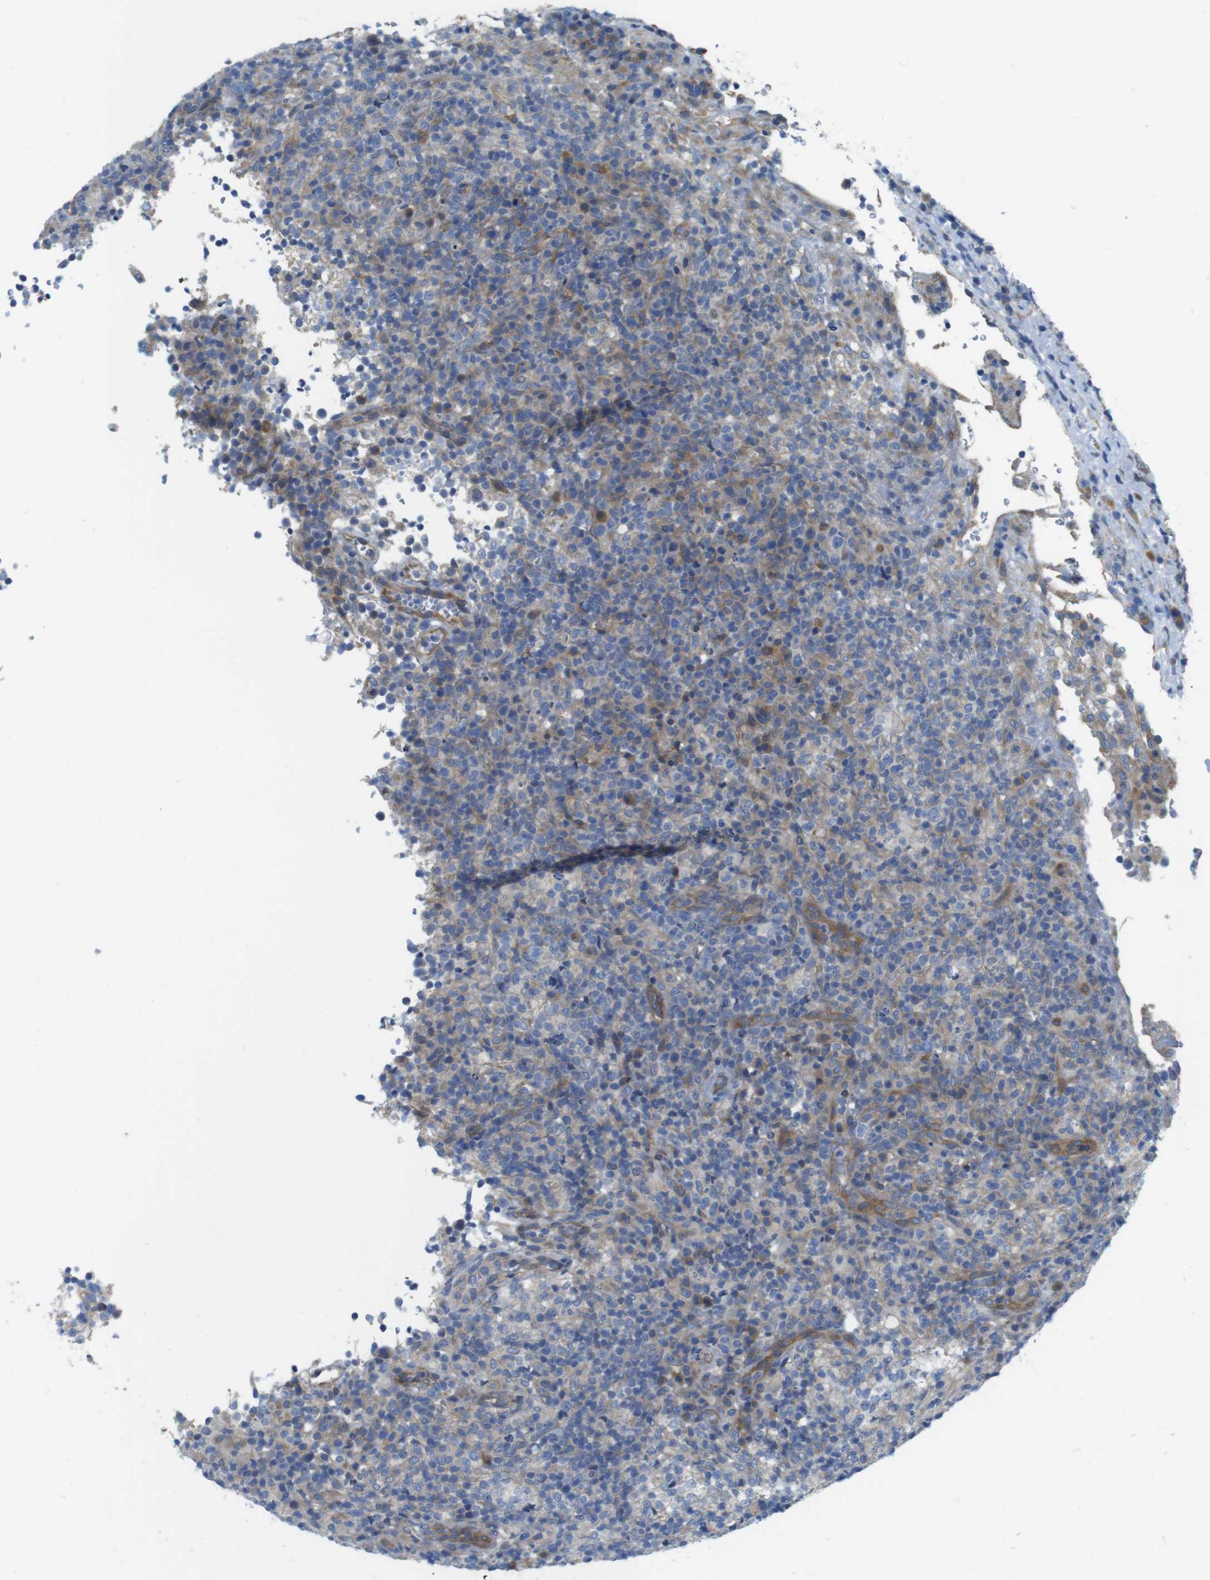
{"staining": {"intensity": "moderate", "quantity": "25%-75%", "location": "cytoplasmic/membranous"}, "tissue": "lymphoma", "cell_type": "Tumor cells", "image_type": "cancer", "snomed": [{"axis": "morphology", "description": "Malignant lymphoma, non-Hodgkin's type, High grade"}, {"axis": "topography", "description": "Lymph node"}], "caption": "An IHC photomicrograph of tumor tissue is shown. Protein staining in brown labels moderate cytoplasmic/membranous positivity in lymphoma within tumor cells.", "gene": "TMEM234", "patient": {"sex": "female", "age": 76}}